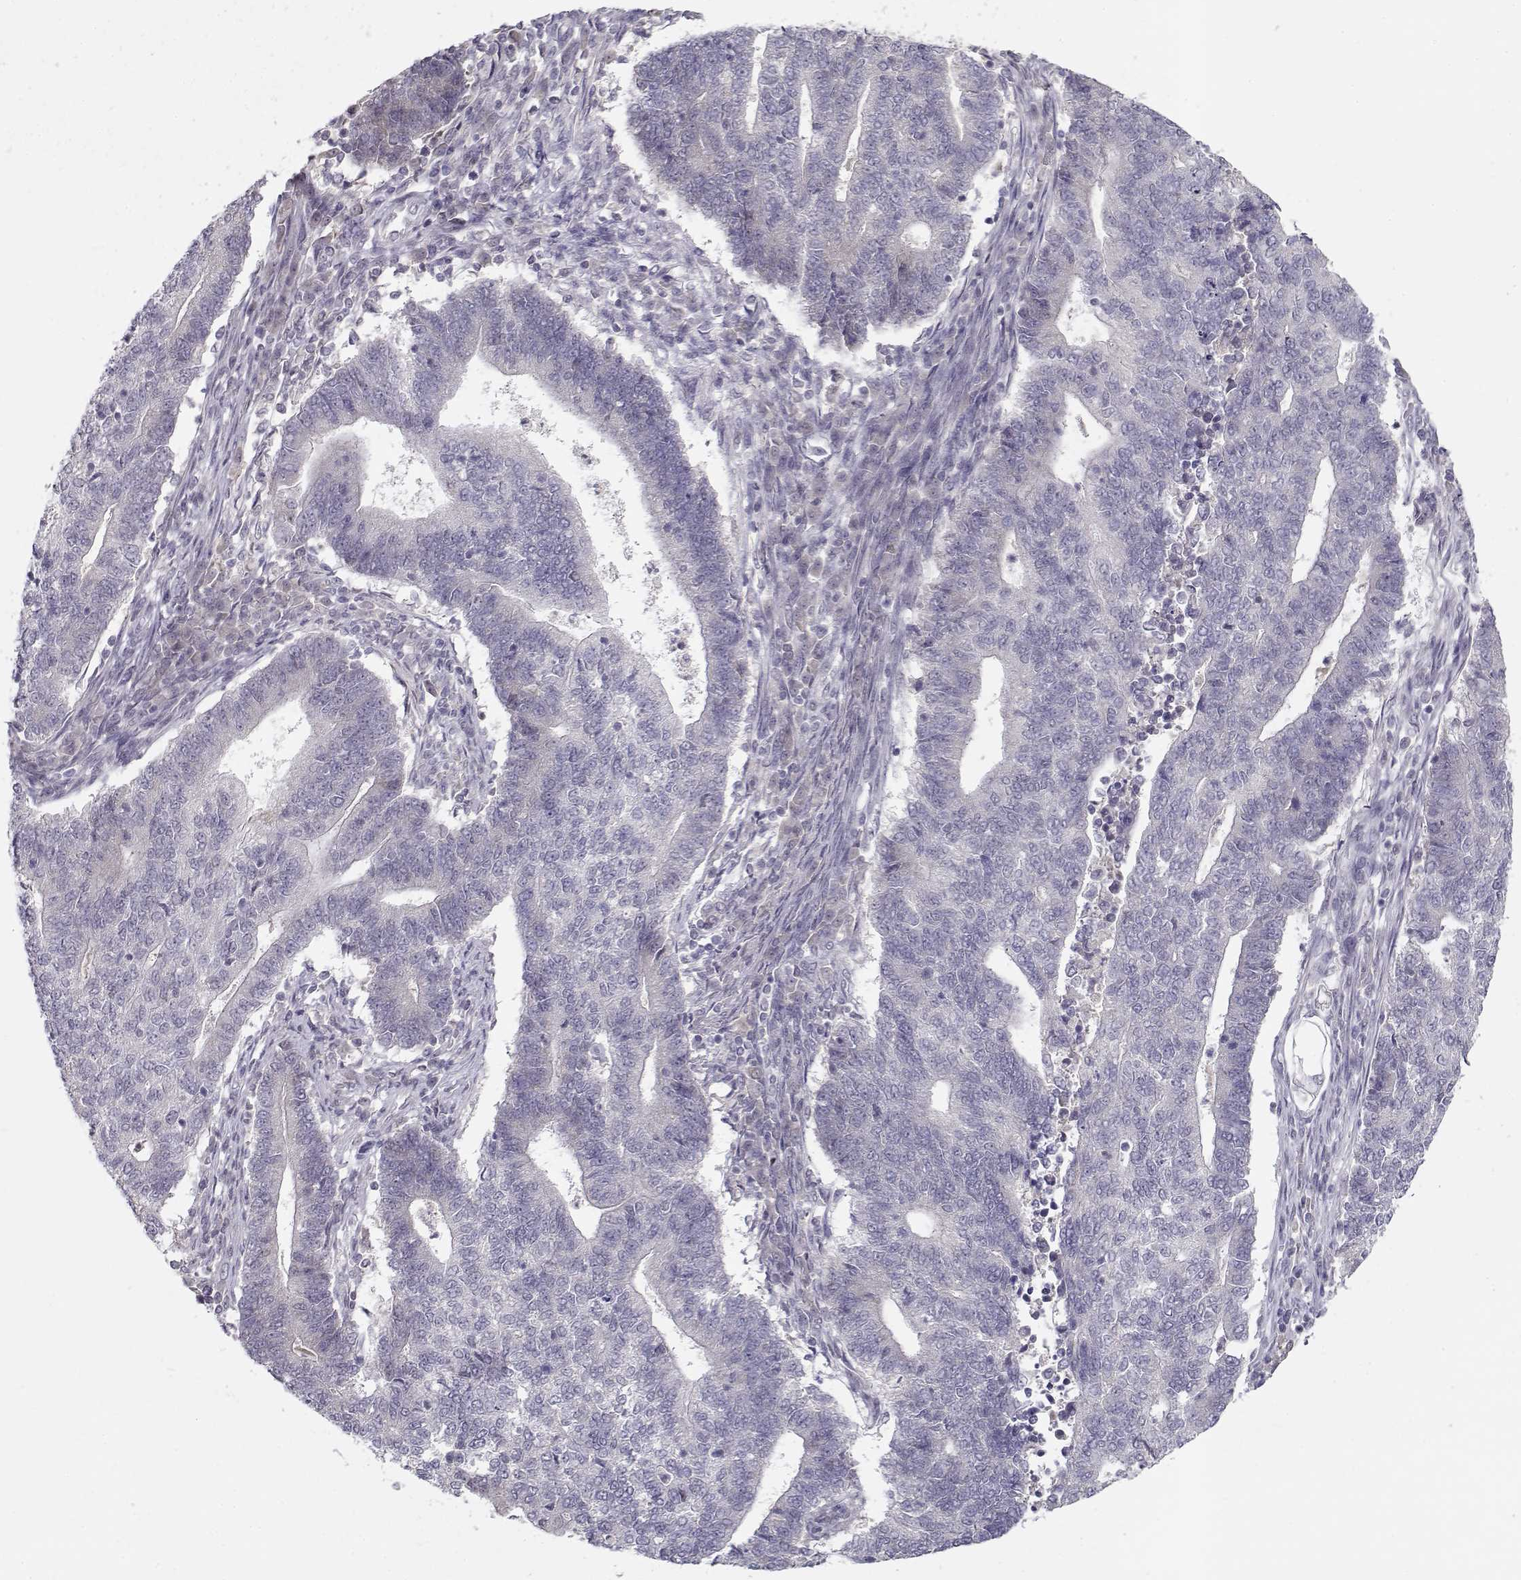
{"staining": {"intensity": "negative", "quantity": "none", "location": "none"}, "tissue": "endometrial cancer", "cell_type": "Tumor cells", "image_type": "cancer", "snomed": [{"axis": "morphology", "description": "Adenocarcinoma, NOS"}, {"axis": "topography", "description": "Uterus"}, {"axis": "topography", "description": "Endometrium"}], "caption": "Tumor cells are negative for protein expression in human endometrial cancer (adenocarcinoma).", "gene": "C16orf86", "patient": {"sex": "female", "age": 54}}